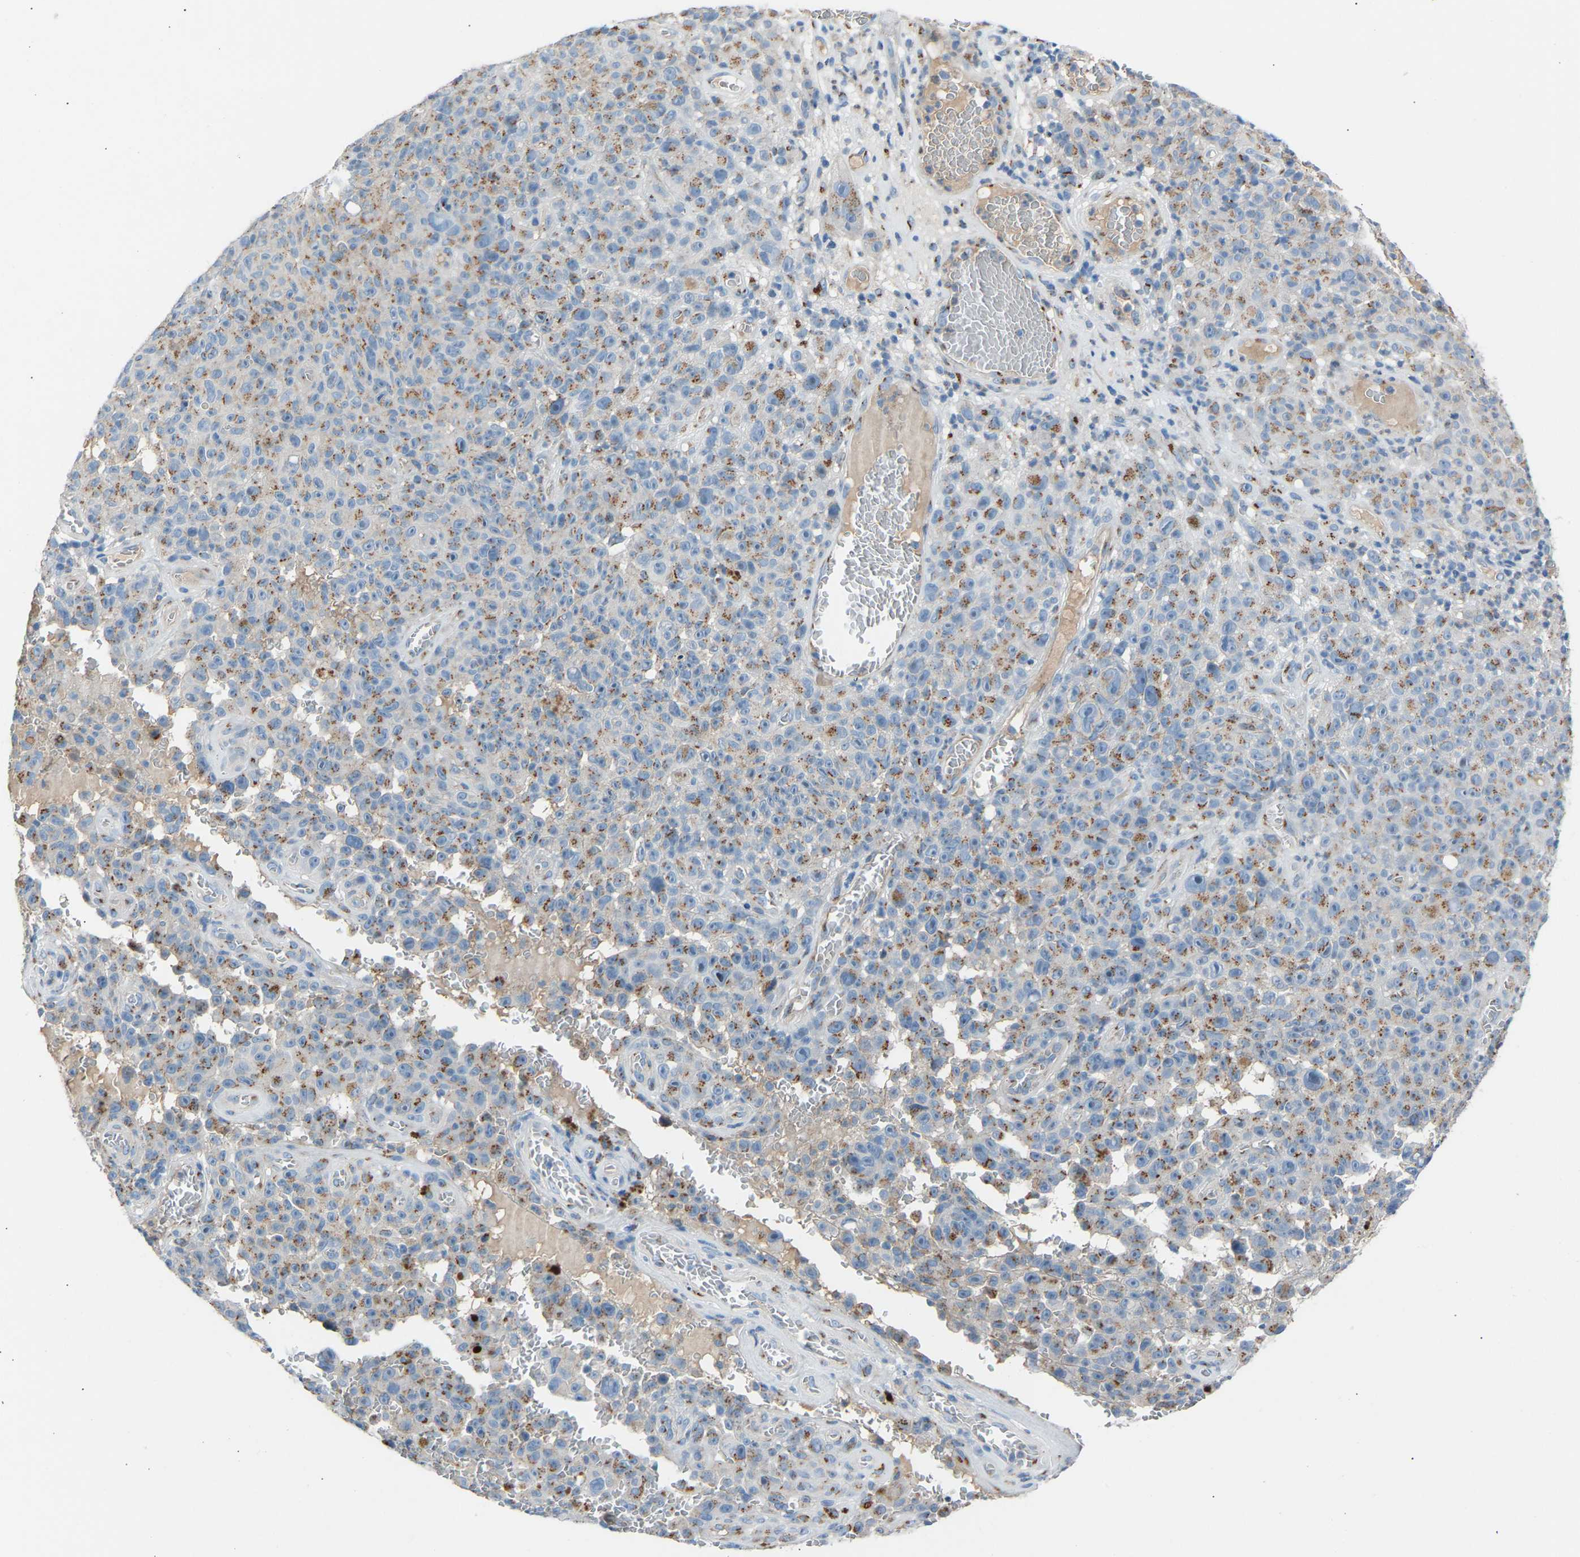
{"staining": {"intensity": "weak", "quantity": ">75%", "location": "cytoplasmic/membranous"}, "tissue": "melanoma", "cell_type": "Tumor cells", "image_type": "cancer", "snomed": [{"axis": "morphology", "description": "Malignant melanoma, NOS"}, {"axis": "topography", "description": "Skin"}], "caption": "Protein expression analysis of malignant melanoma reveals weak cytoplasmic/membranous expression in approximately >75% of tumor cells.", "gene": "CYREN", "patient": {"sex": "female", "age": 82}}